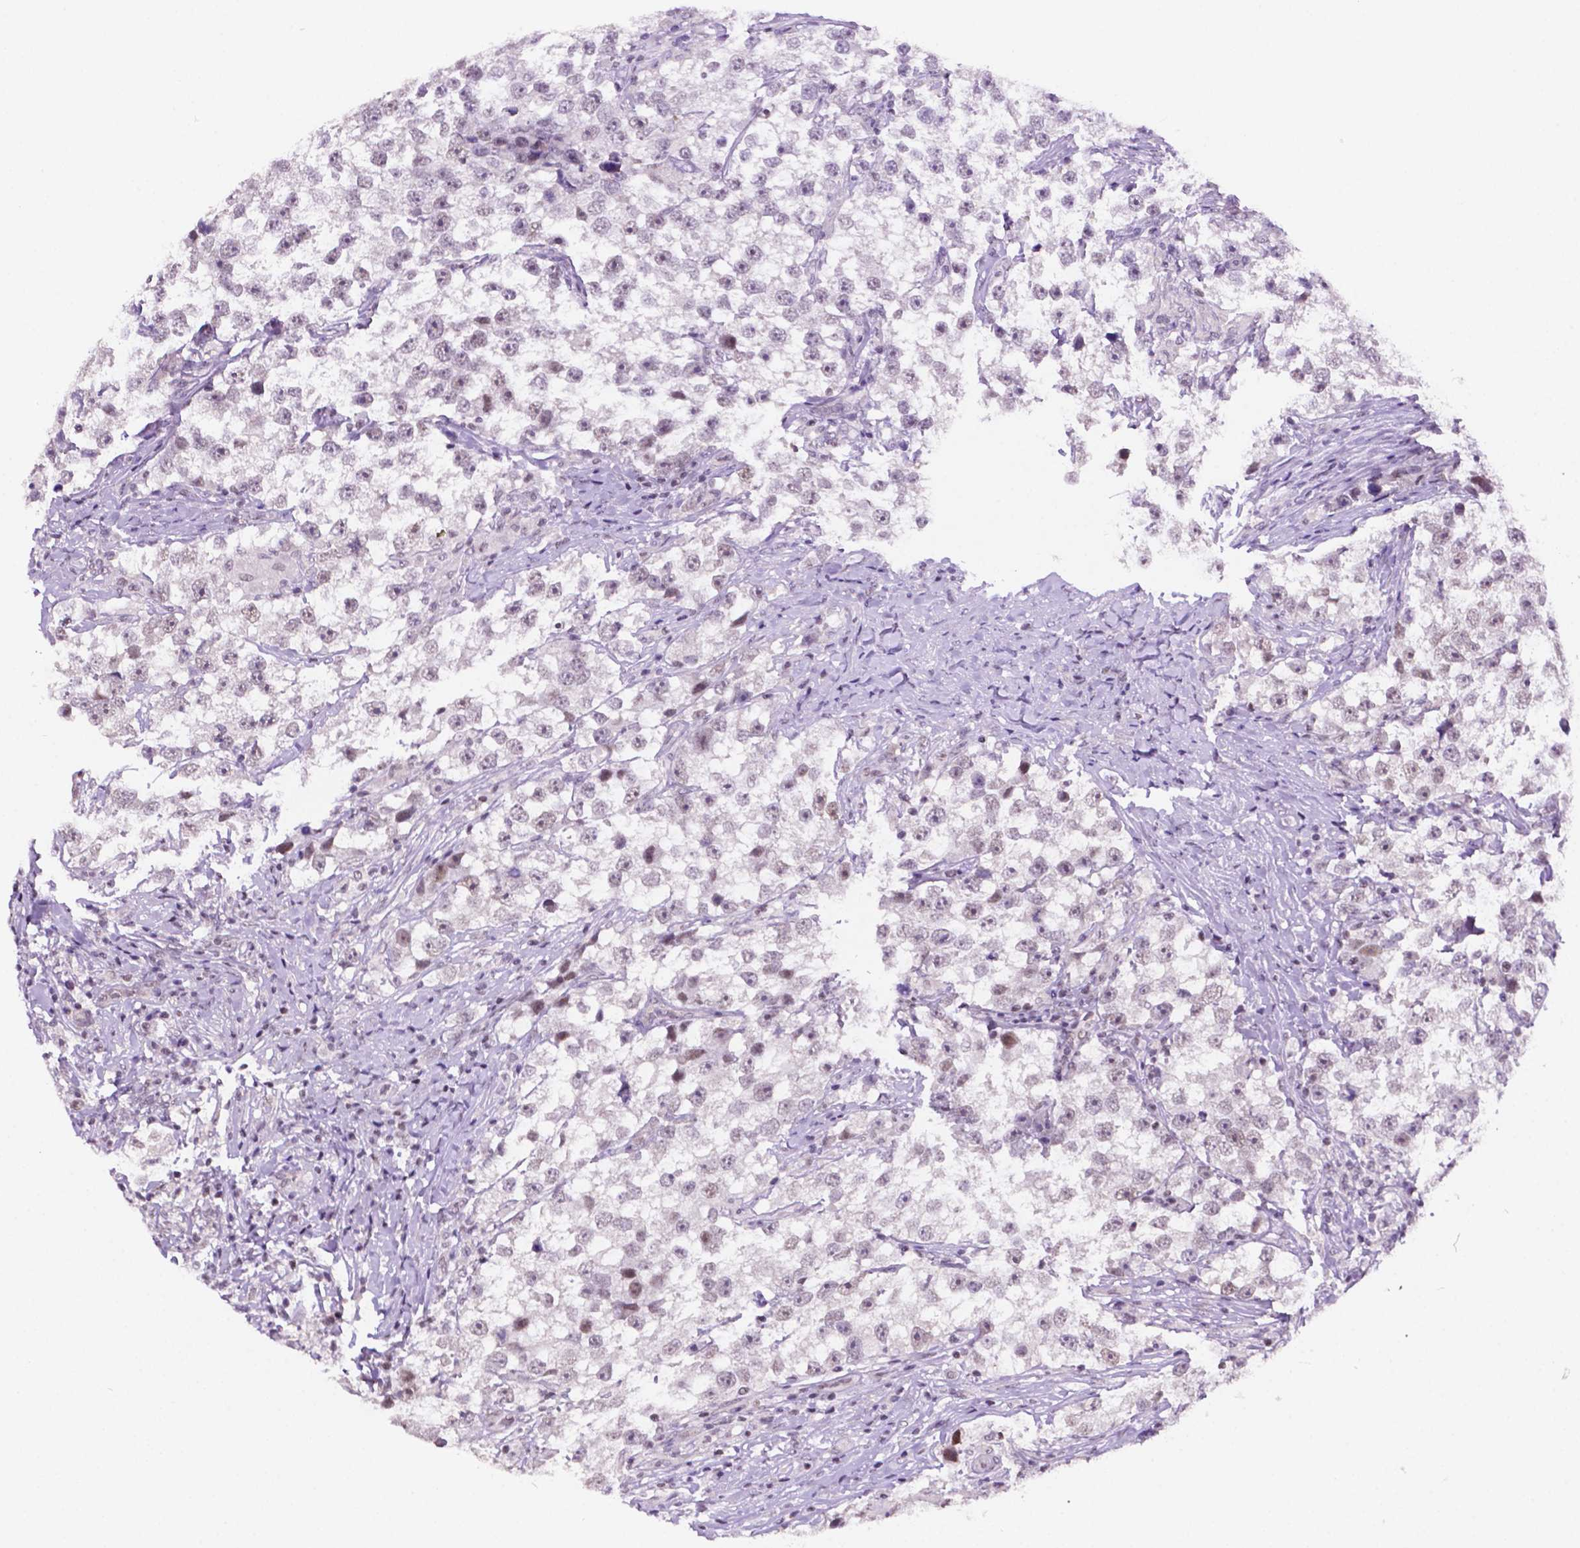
{"staining": {"intensity": "weak", "quantity": "<25%", "location": "nuclear"}, "tissue": "testis cancer", "cell_type": "Tumor cells", "image_type": "cancer", "snomed": [{"axis": "morphology", "description": "Seminoma, NOS"}, {"axis": "topography", "description": "Testis"}], "caption": "There is no significant positivity in tumor cells of testis seminoma.", "gene": "NCOR1", "patient": {"sex": "male", "age": 46}}